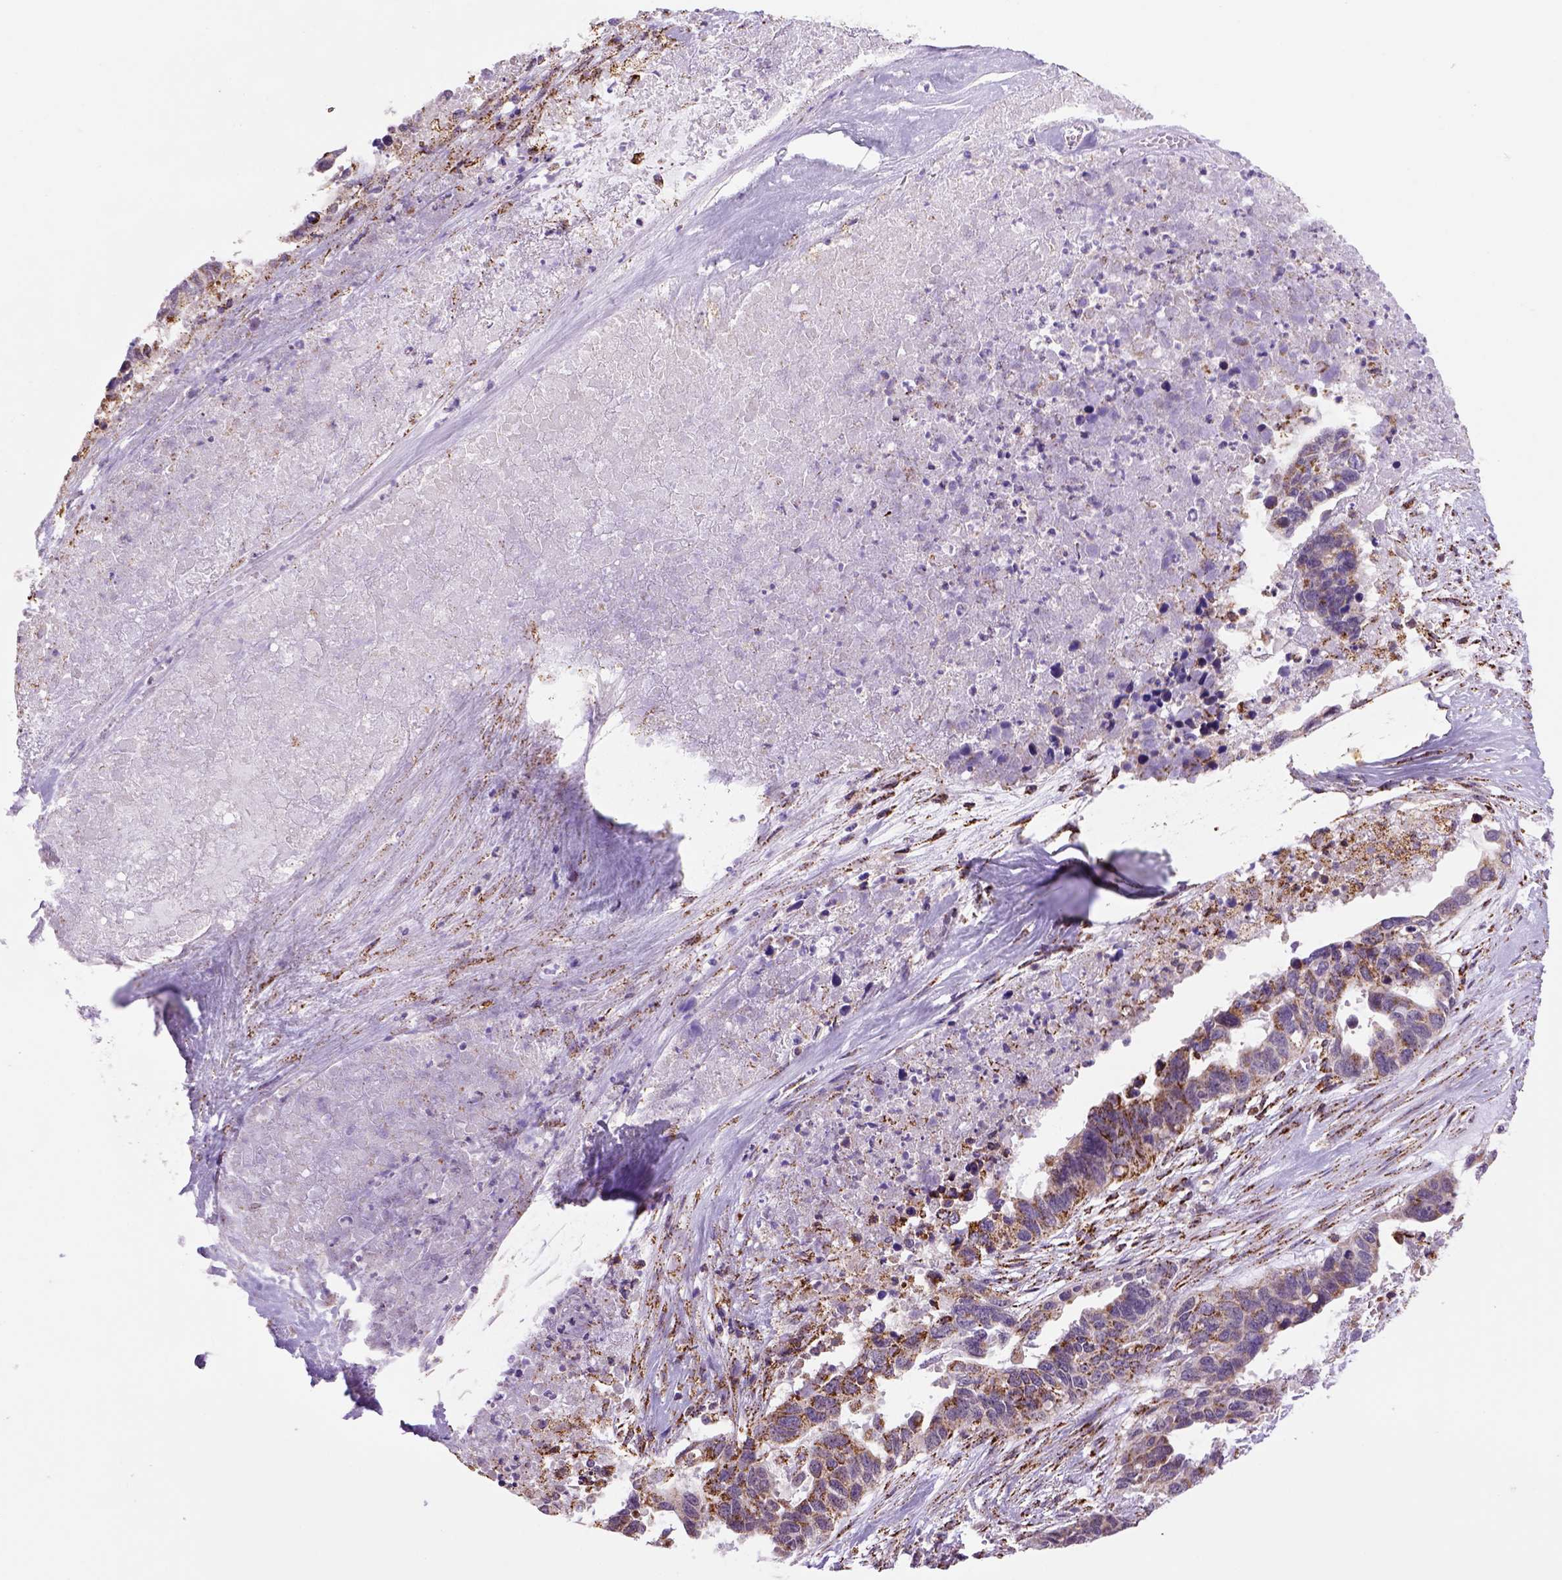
{"staining": {"intensity": "strong", "quantity": "<25%", "location": "cytoplasmic/membranous"}, "tissue": "ovarian cancer", "cell_type": "Tumor cells", "image_type": "cancer", "snomed": [{"axis": "morphology", "description": "Cystadenocarcinoma, serous, NOS"}, {"axis": "topography", "description": "Ovary"}], "caption": "Protein expression analysis of ovarian cancer exhibits strong cytoplasmic/membranous expression in approximately <25% of tumor cells.", "gene": "FZD7", "patient": {"sex": "female", "age": 69}}